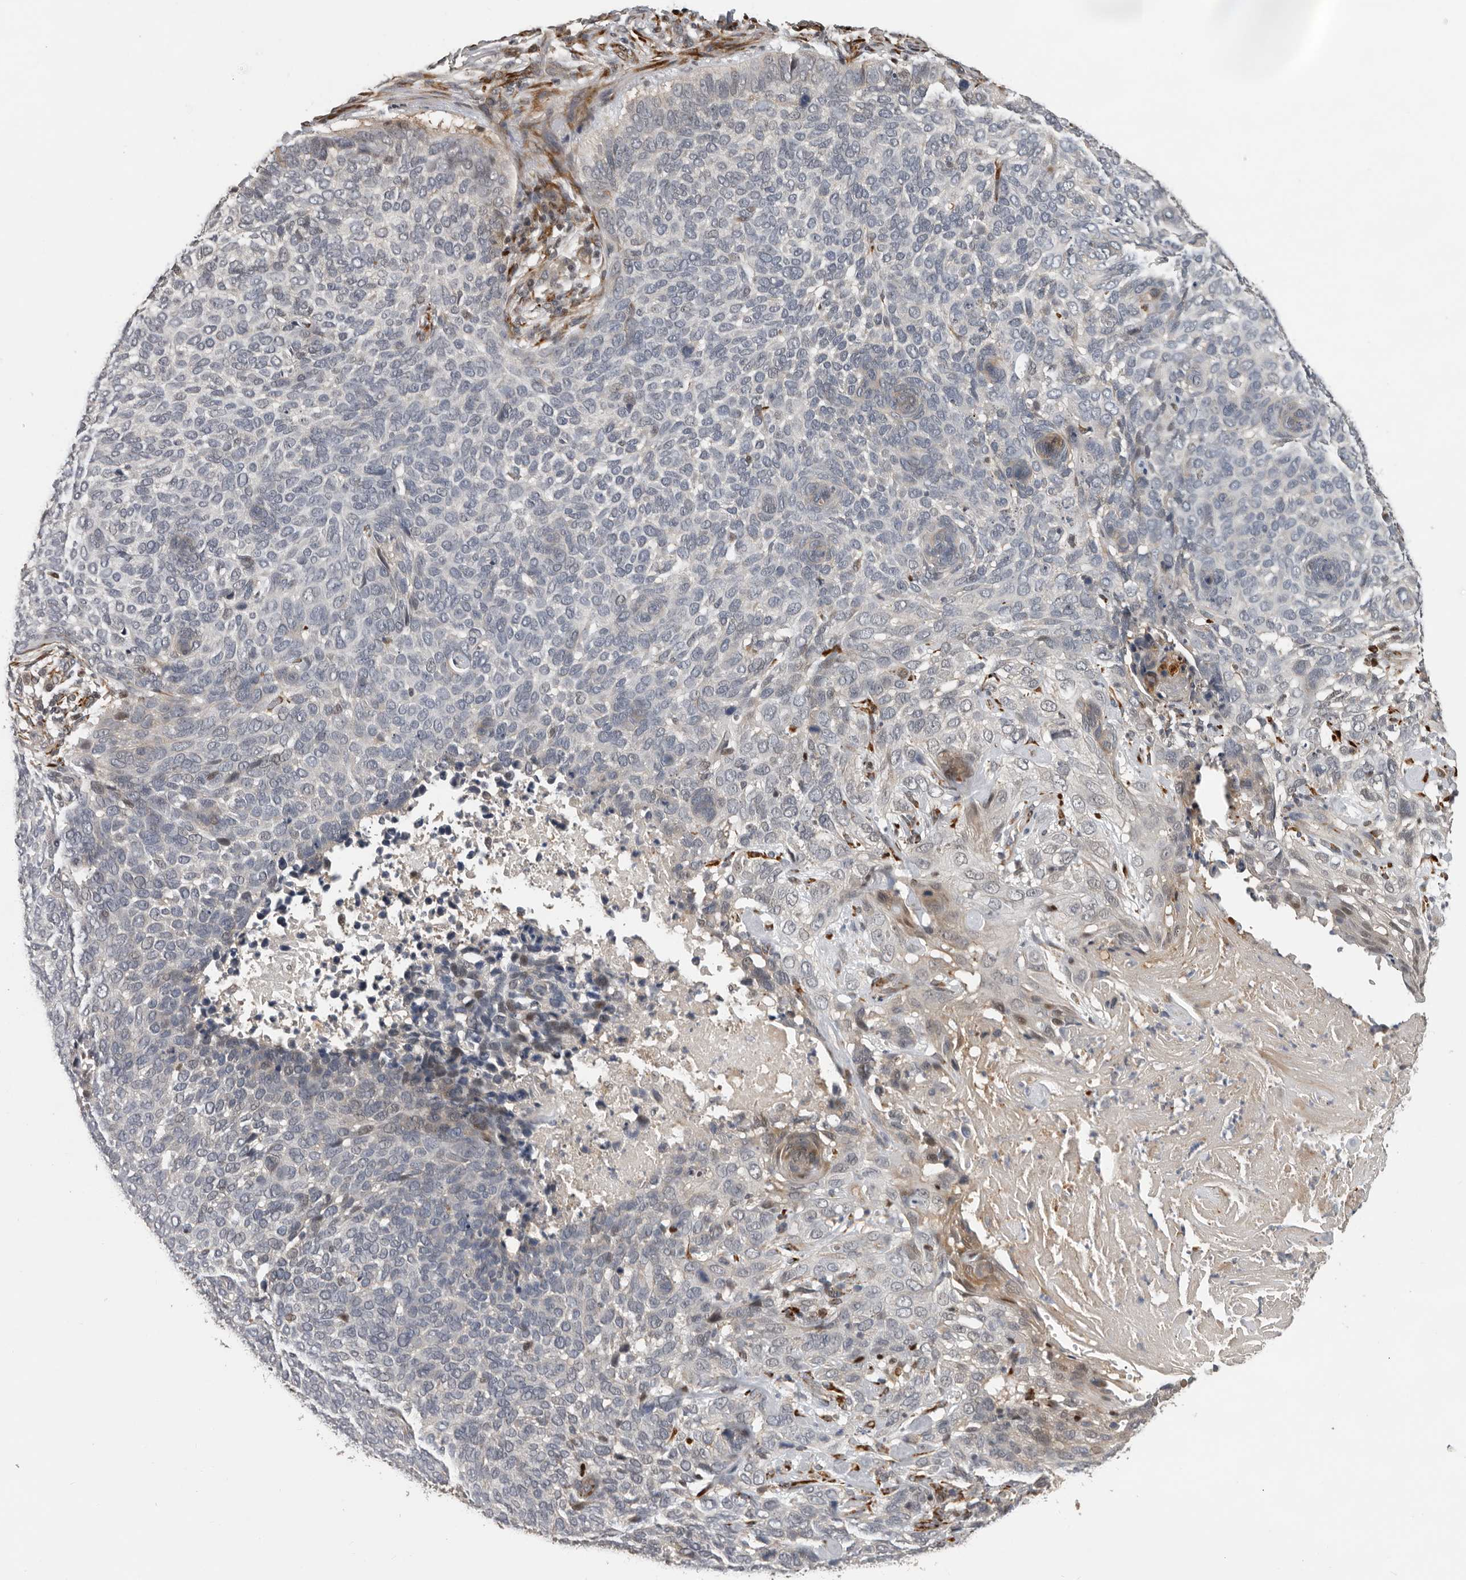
{"staining": {"intensity": "weak", "quantity": "25%-75%", "location": "nuclear"}, "tissue": "skin cancer", "cell_type": "Tumor cells", "image_type": "cancer", "snomed": [{"axis": "morphology", "description": "Basal cell carcinoma"}, {"axis": "topography", "description": "Skin"}], "caption": "Skin cancer was stained to show a protein in brown. There is low levels of weak nuclear expression in about 25%-75% of tumor cells. (Stains: DAB in brown, nuclei in blue, Microscopy: brightfield microscopy at high magnification).", "gene": "HENMT1", "patient": {"sex": "female", "age": 64}}